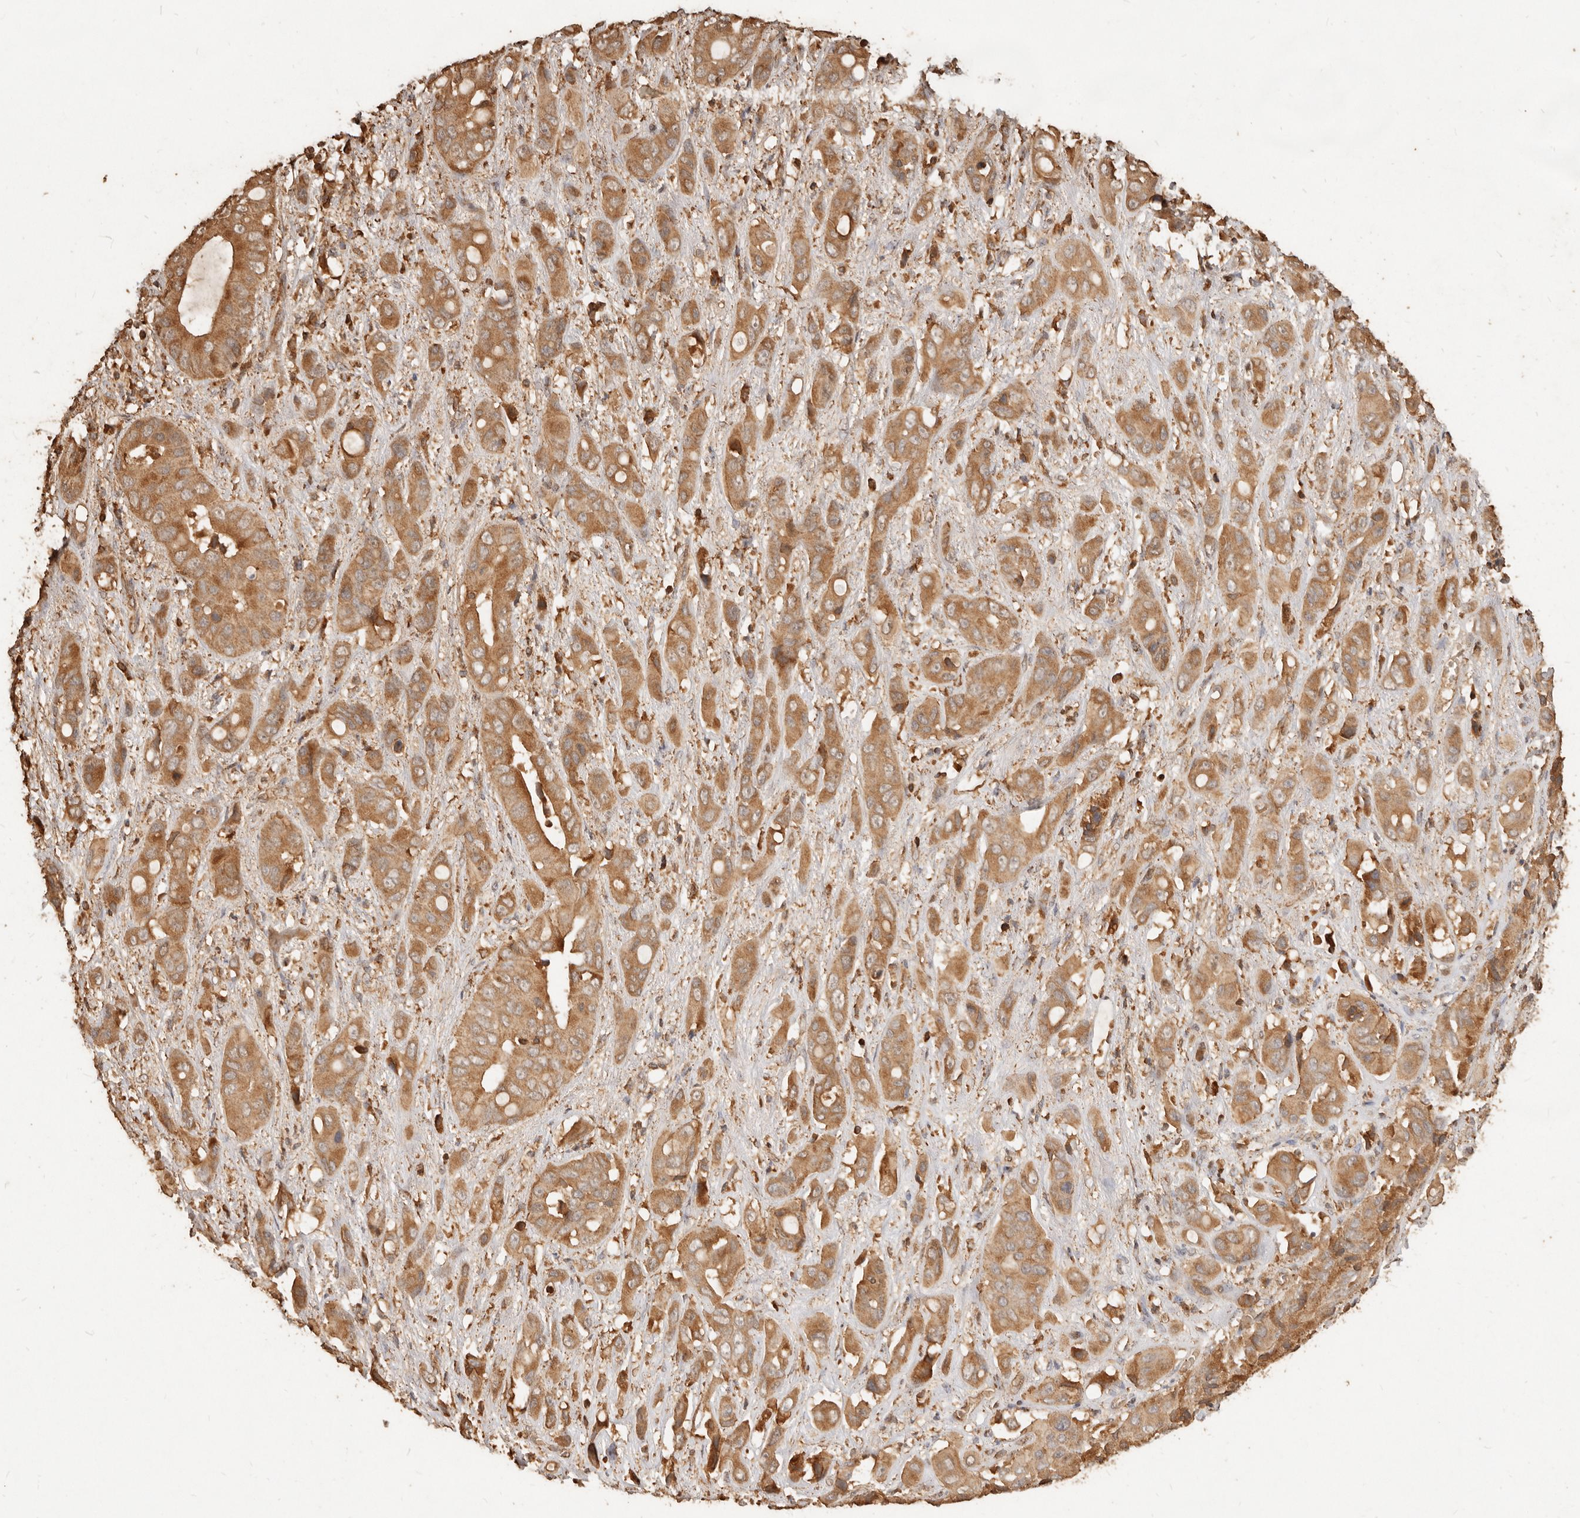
{"staining": {"intensity": "moderate", "quantity": ">75%", "location": "cytoplasmic/membranous"}, "tissue": "liver cancer", "cell_type": "Tumor cells", "image_type": "cancer", "snomed": [{"axis": "morphology", "description": "Cholangiocarcinoma"}, {"axis": "topography", "description": "Liver"}], "caption": "IHC (DAB) staining of liver cholangiocarcinoma exhibits moderate cytoplasmic/membranous protein staining in about >75% of tumor cells.", "gene": "FAM180B", "patient": {"sex": "female", "age": 52}}